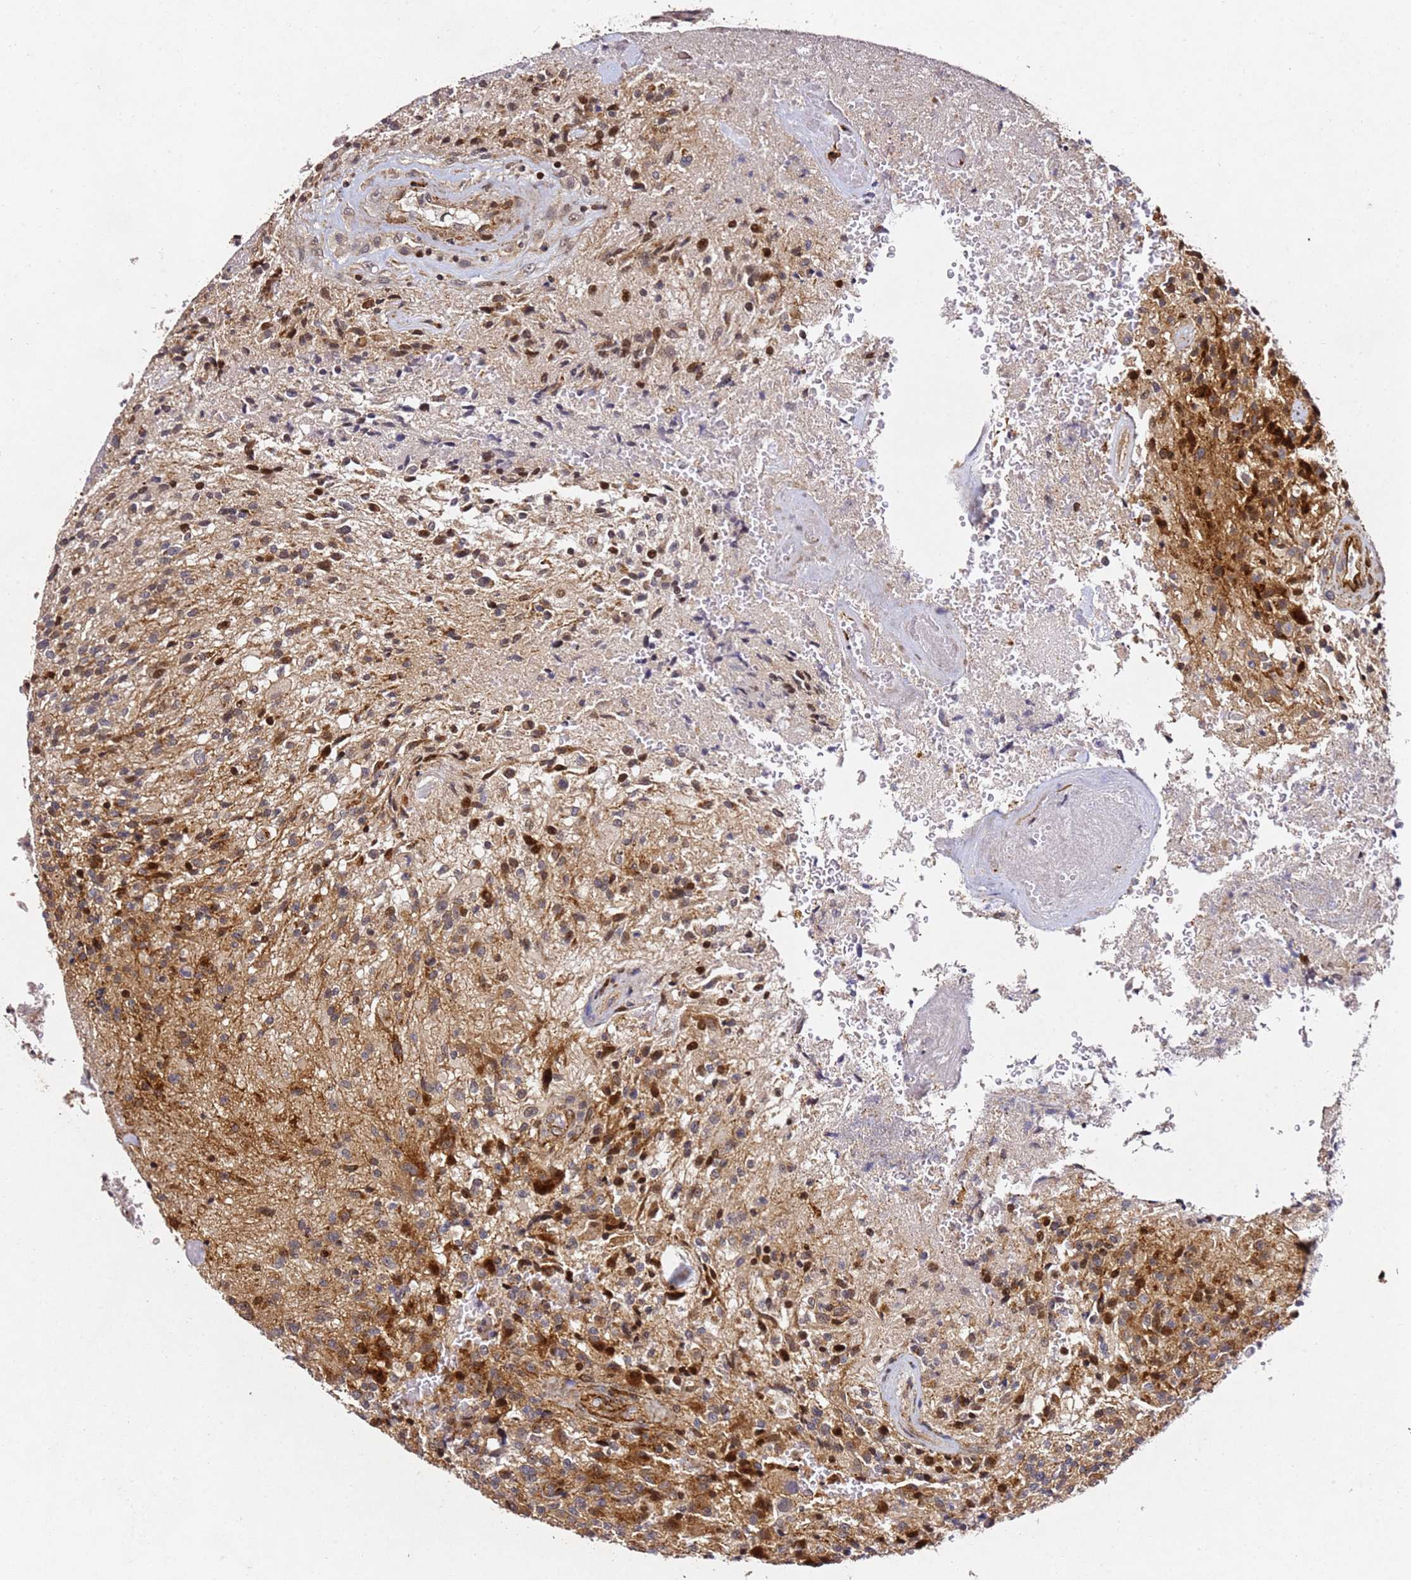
{"staining": {"intensity": "moderate", "quantity": "25%-75%", "location": "cytoplasmic/membranous"}, "tissue": "glioma", "cell_type": "Tumor cells", "image_type": "cancer", "snomed": [{"axis": "morphology", "description": "Normal tissue, NOS"}, {"axis": "morphology", "description": "Glioma, malignant, High grade"}, {"axis": "topography", "description": "Cerebral cortex"}], "caption": "Moderate cytoplasmic/membranous expression for a protein is seen in about 25%-75% of tumor cells of malignant high-grade glioma using immunohistochemistry (IHC).", "gene": "ZNF296", "patient": {"sex": "male", "age": 56}}